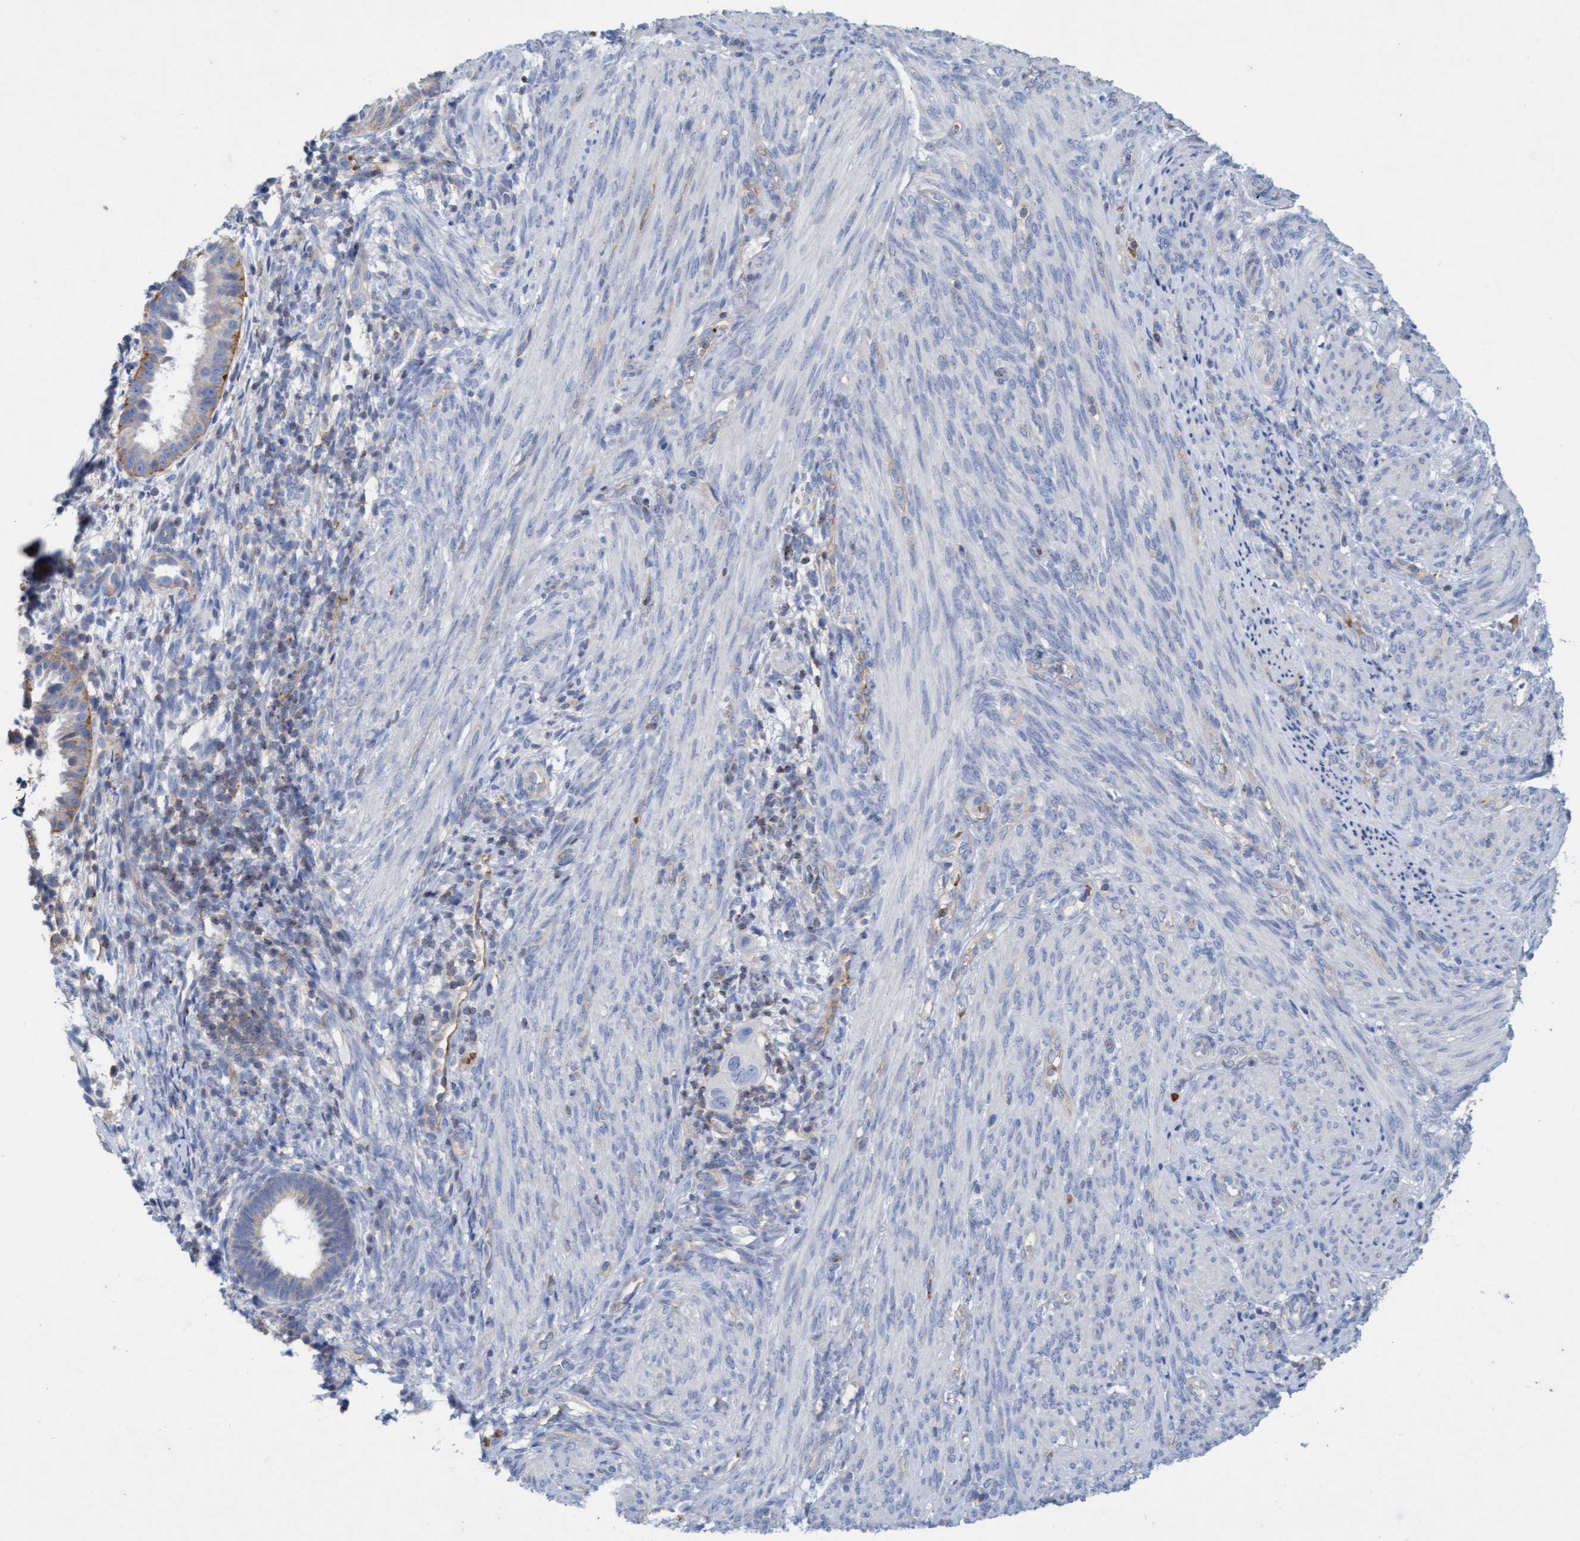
{"staining": {"intensity": "moderate", "quantity": "<25%", "location": "cytoplasmic/membranous"}, "tissue": "endometrial cancer", "cell_type": "Tumor cells", "image_type": "cancer", "snomed": [{"axis": "morphology", "description": "Adenocarcinoma, NOS"}, {"axis": "topography", "description": "Endometrium"}], "caption": "Immunohistochemistry image of endometrial cancer (adenocarcinoma) stained for a protein (brown), which exhibits low levels of moderate cytoplasmic/membranous staining in about <25% of tumor cells.", "gene": "SIGIRR", "patient": {"sex": "female", "age": 85}}